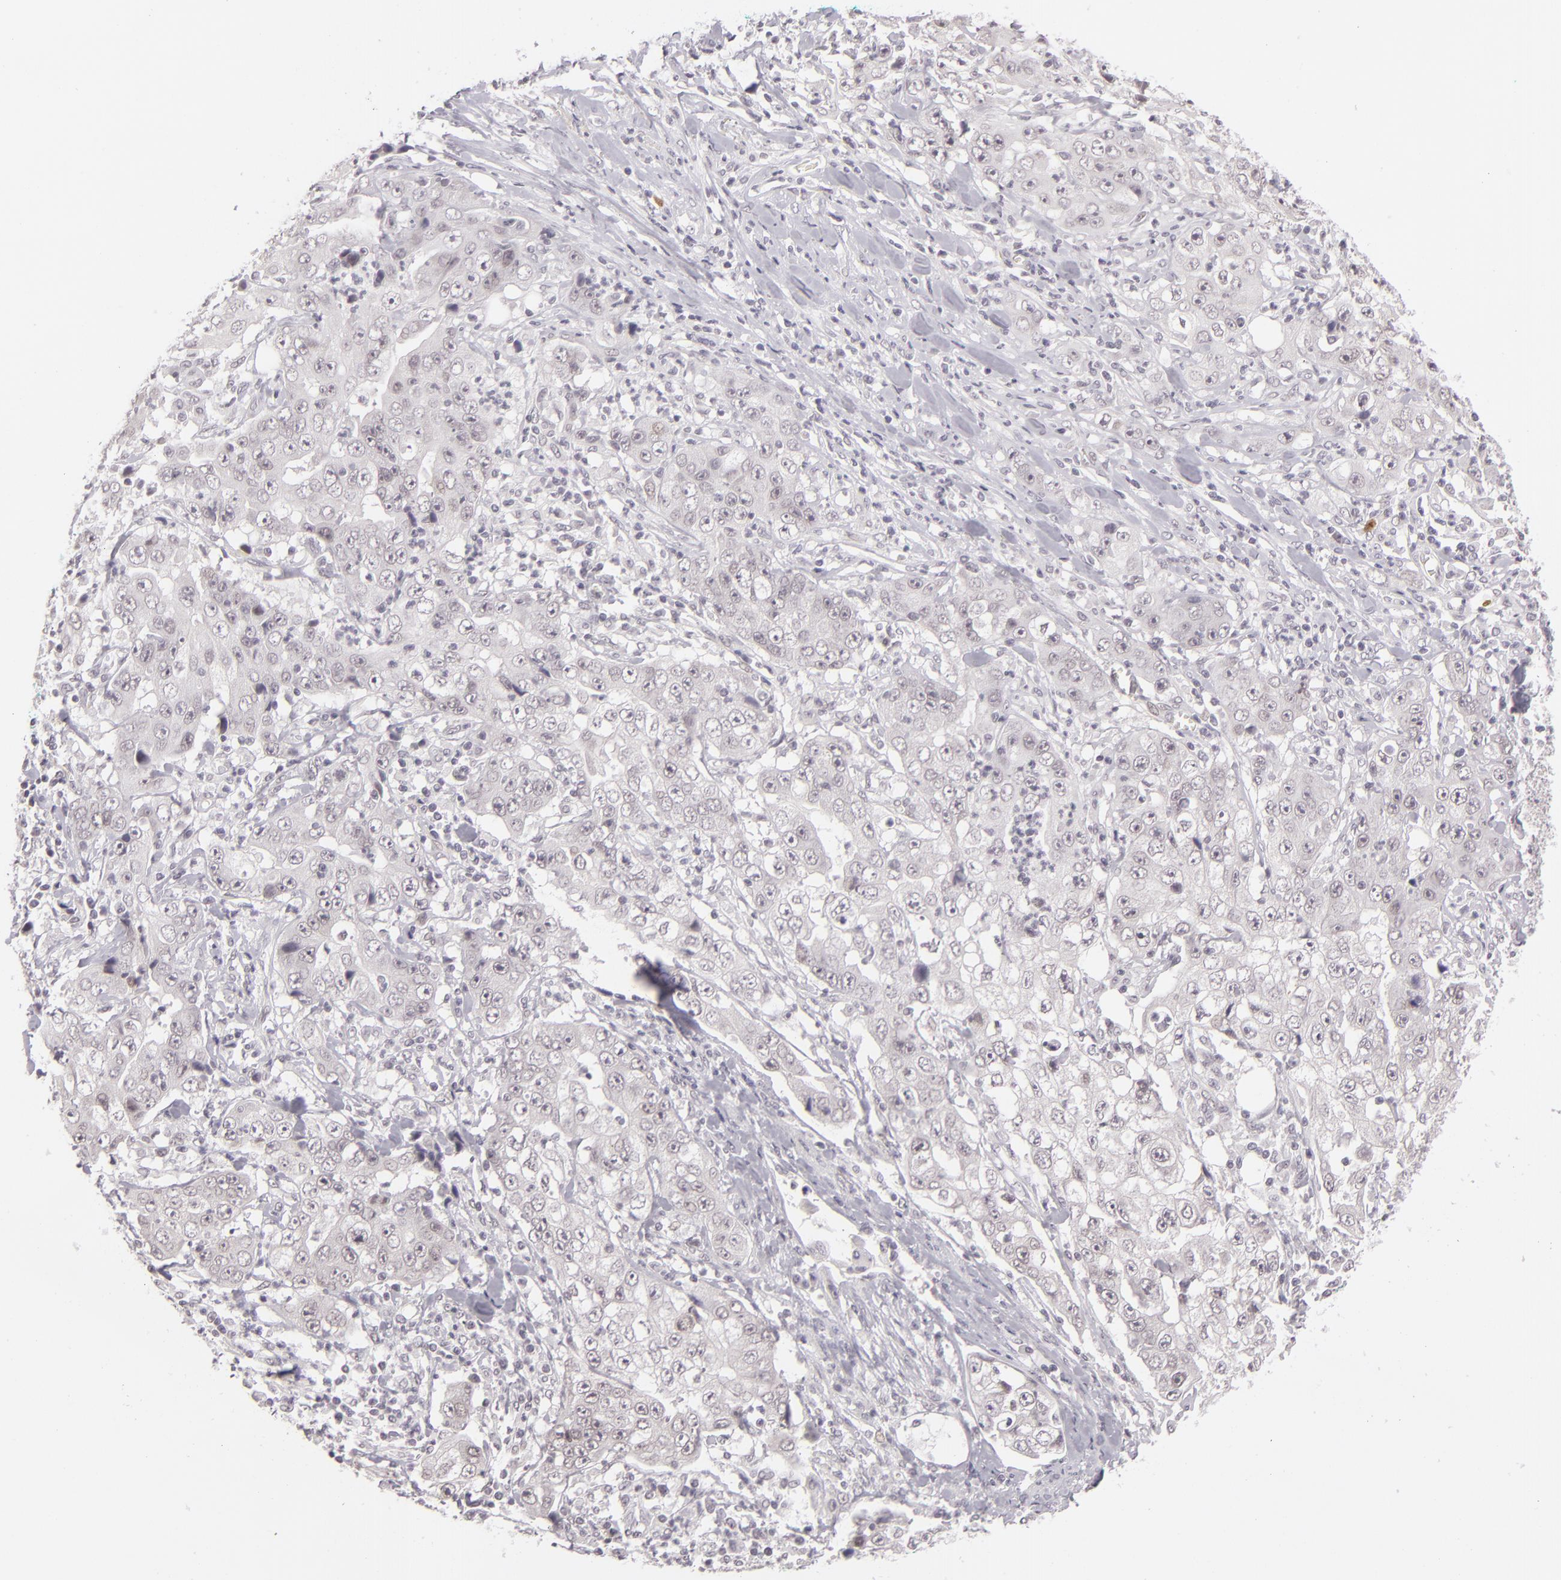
{"staining": {"intensity": "negative", "quantity": "none", "location": "none"}, "tissue": "lung cancer", "cell_type": "Tumor cells", "image_type": "cancer", "snomed": [{"axis": "morphology", "description": "Squamous cell carcinoma, NOS"}, {"axis": "topography", "description": "Lung"}], "caption": "This is an immunohistochemistry micrograph of human squamous cell carcinoma (lung). There is no expression in tumor cells.", "gene": "ZNF205", "patient": {"sex": "male", "age": 64}}